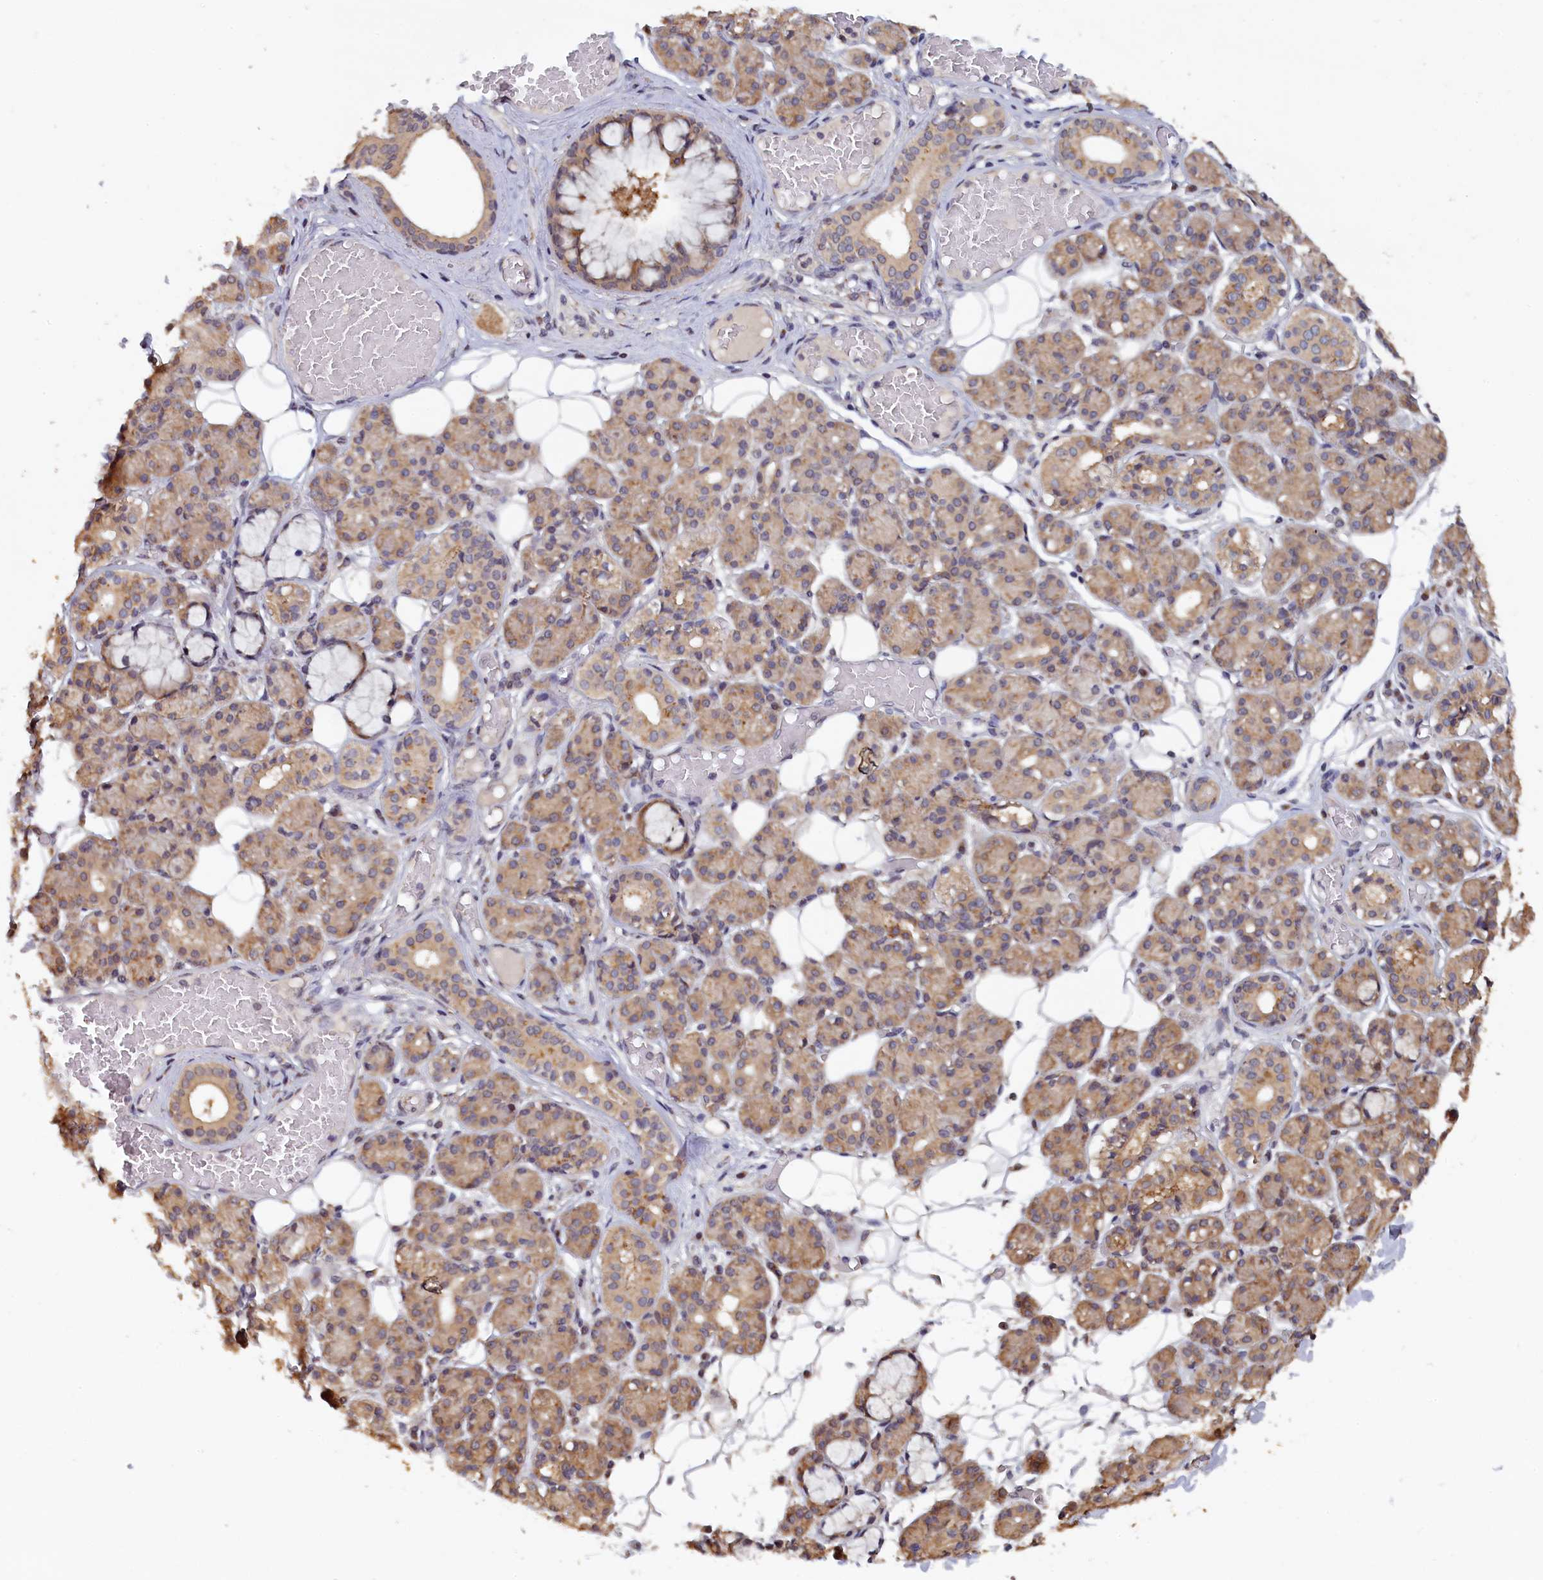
{"staining": {"intensity": "moderate", "quantity": "25%-75%", "location": "cytoplasmic/membranous"}, "tissue": "salivary gland", "cell_type": "Glandular cells", "image_type": "normal", "snomed": [{"axis": "morphology", "description": "Normal tissue, NOS"}, {"axis": "topography", "description": "Salivary gland"}], "caption": "About 25%-75% of glandular cells in unremarkable human salivary gland demonstrate moderate cytoplasmic/membranous protein positivity as visualized by brown immunohistochemical staining.", "gene": "PIGQ", "patient": {"sex": "male", "age": 63}}